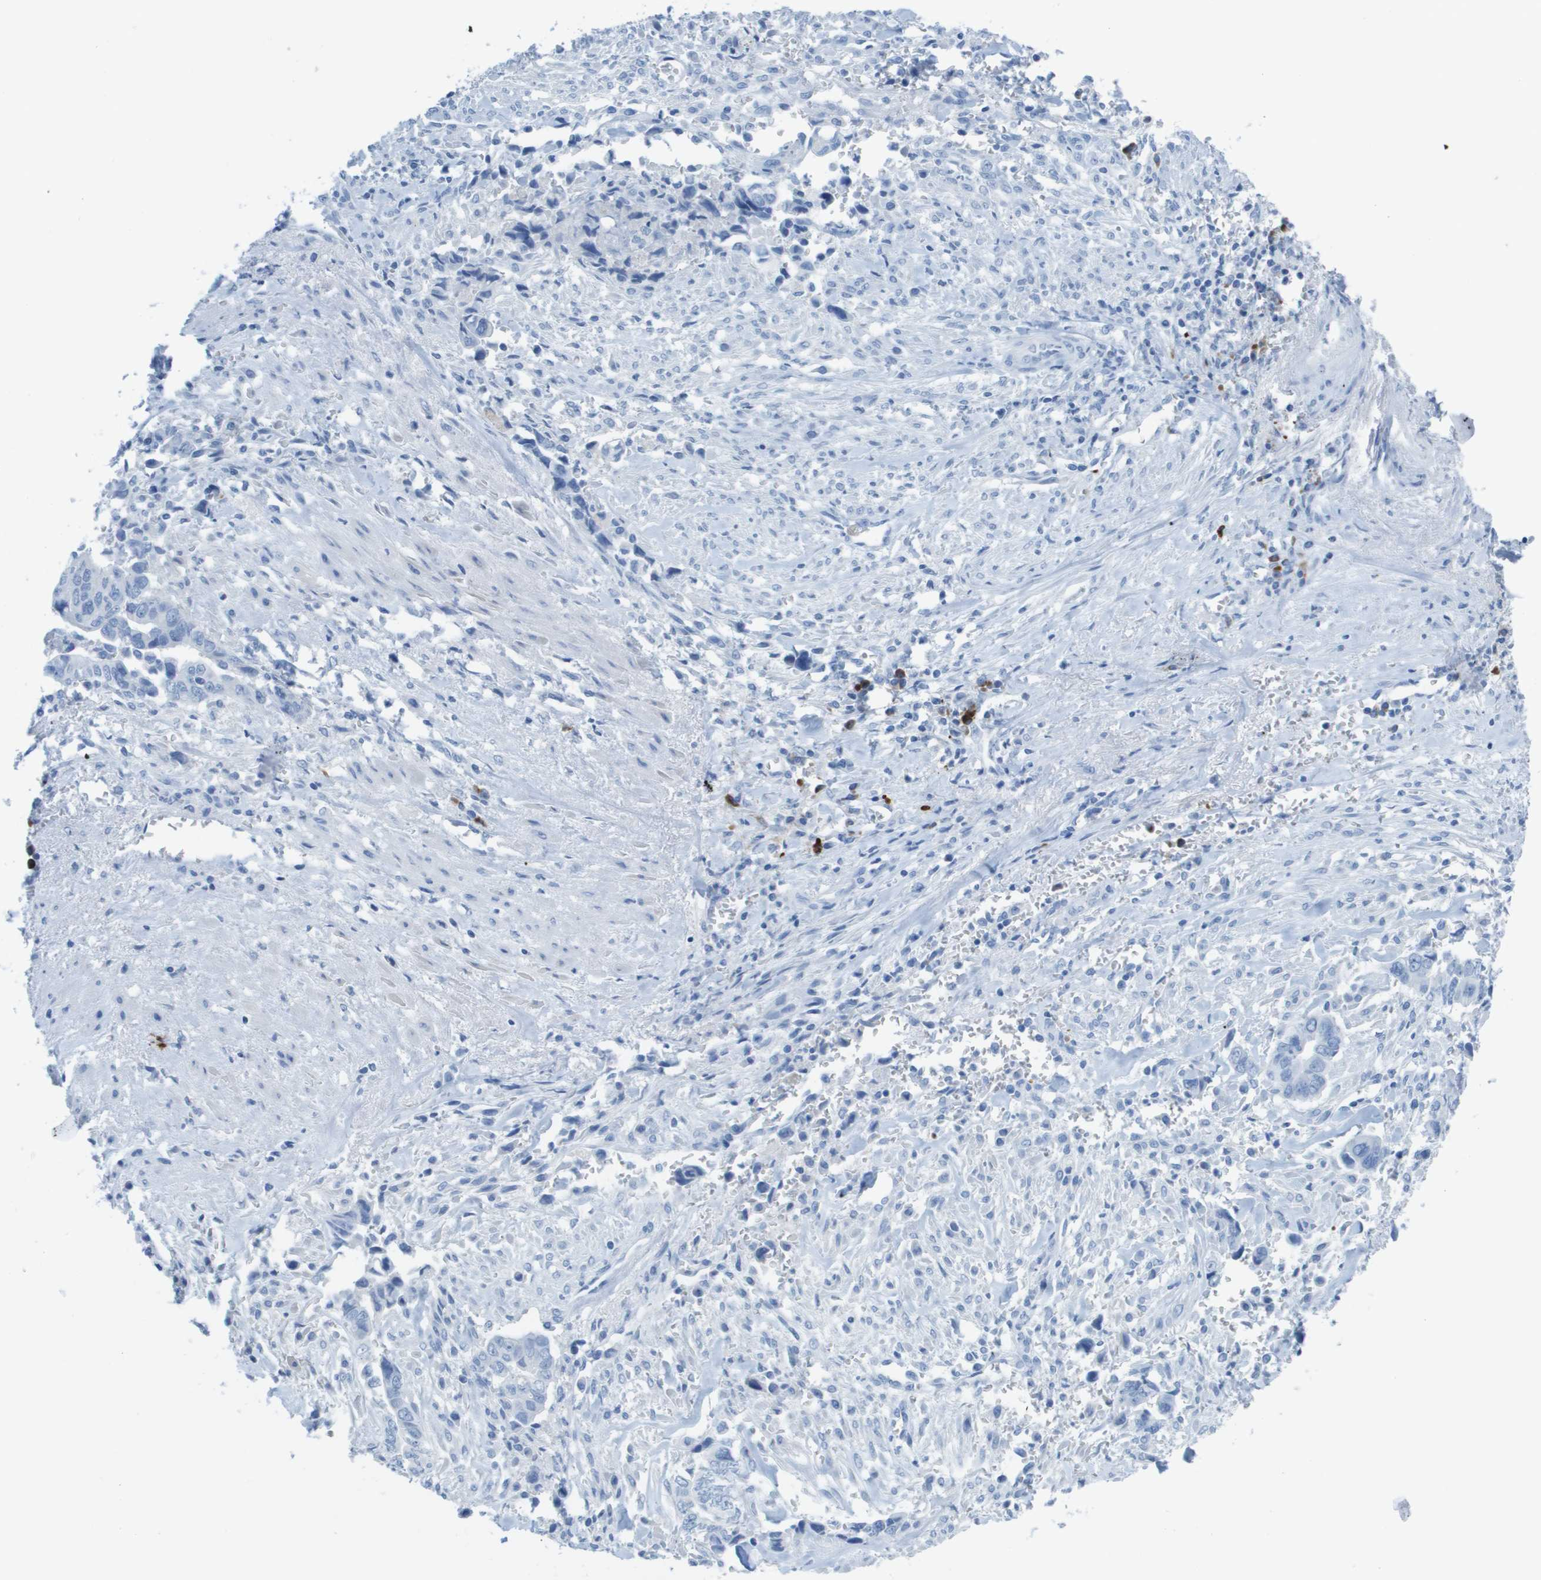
{"staining": {"intensity": "negative", "quantity": "none", "location": "none"}, "tissue": "liver cancer", "cell_type": "Tumor cells", "image_type": "cancer", "snomed": [{"axis": "morphology", "description": "Cholangiocarcinoma"}, {"axis": "topography", "description": "Liver"}], "caption": "This is an immunohistochemistry micrograph of liver cholangiocarcinoma. There is no staining in tumor cells.", "gene": "GPR18", "patient": {"sex": "female", "age": 79}}